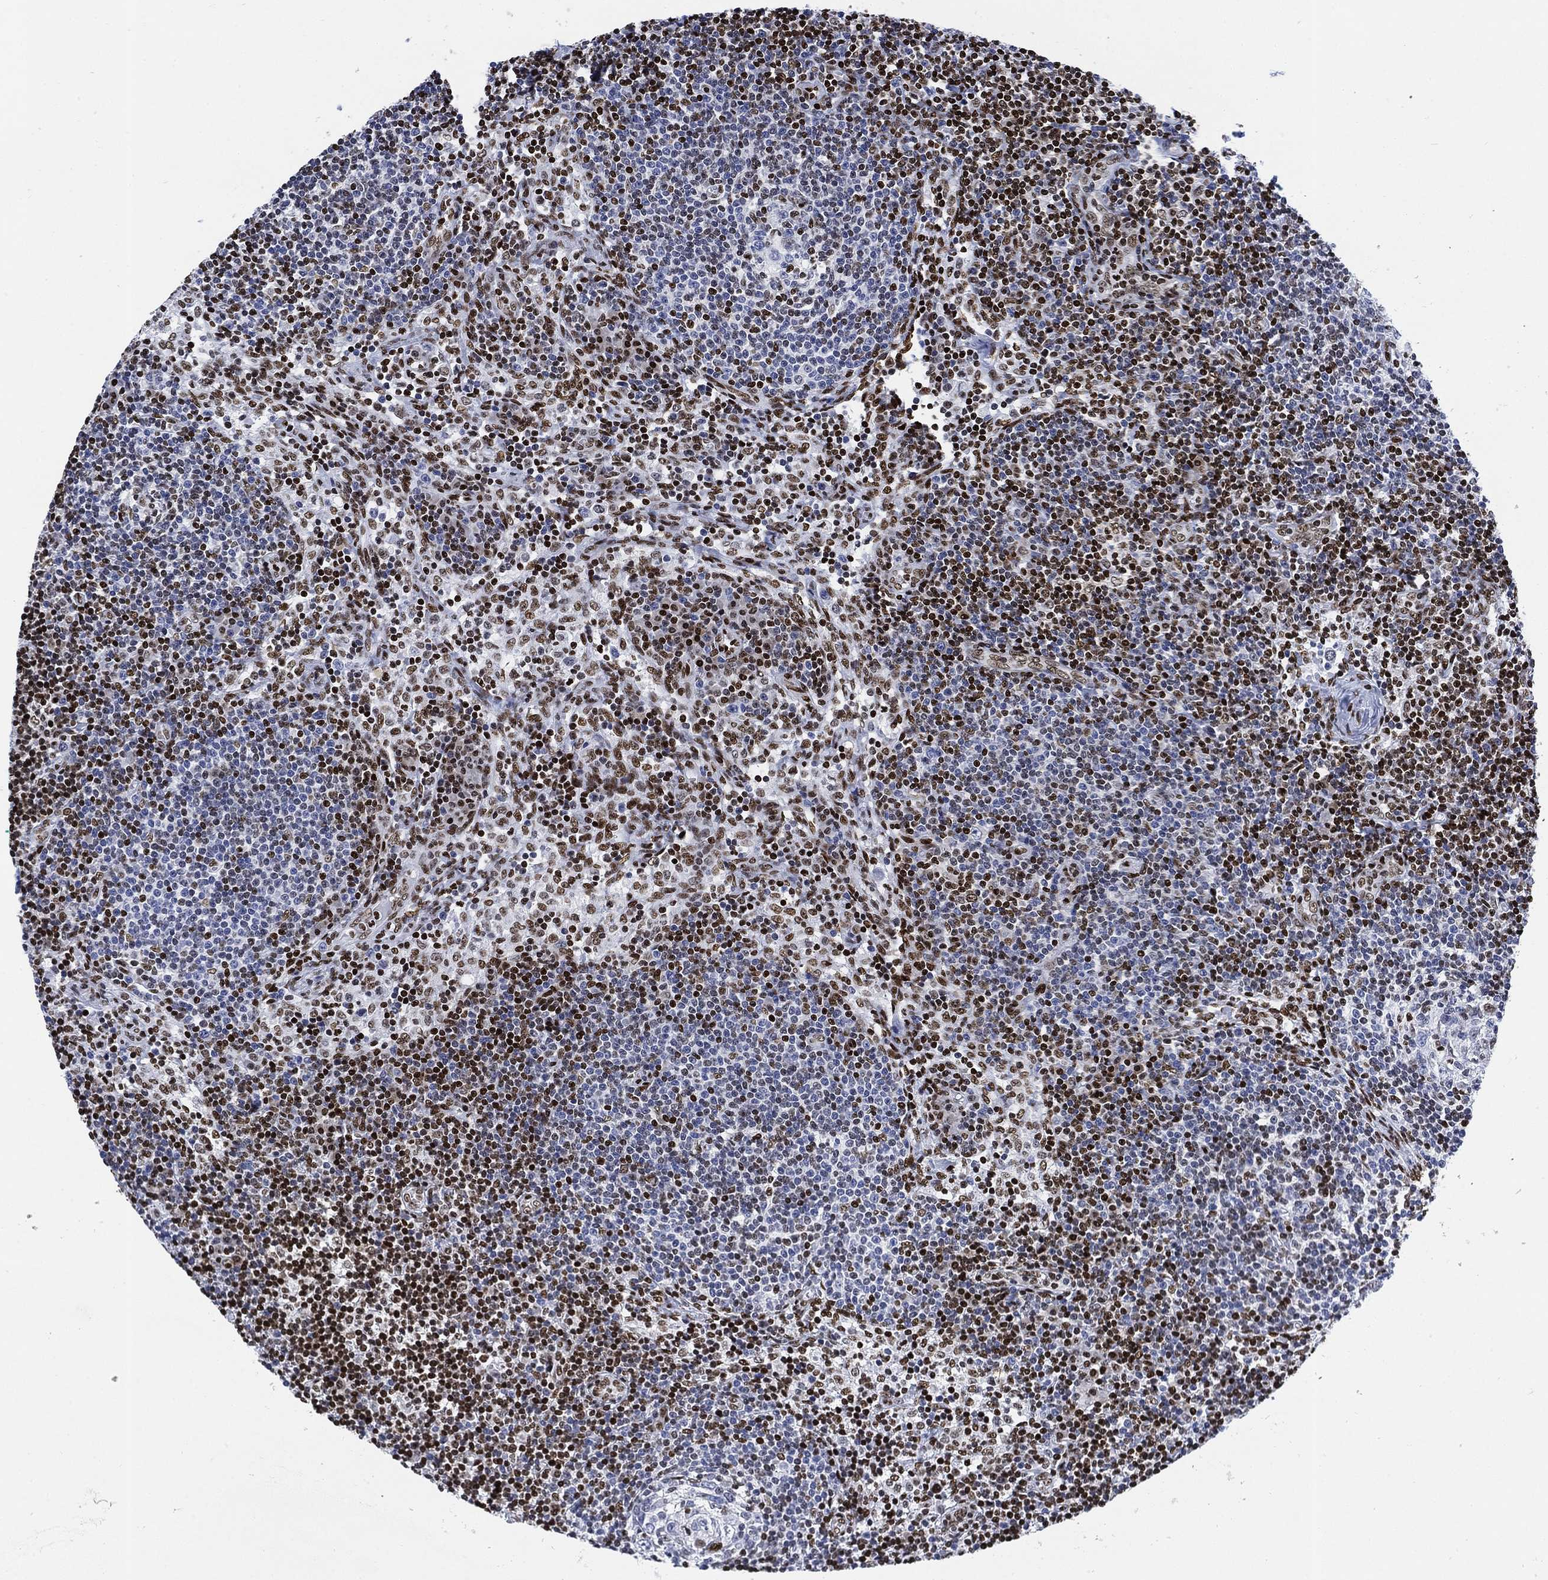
{"staining": {"intensity": "strong", "quantity": "<25%", "location": "nuclear"}, "tissue": "lymph node", "cell_type": "Germinal center cells", "image_type": "normal", "snomed": [{"axis": "morphology", "description": "Normal tissue, NOS"}, {"axis": "morphology", "description": "Adenocarcinoma, NOS"}, {"axis": "topography", "description": "Lymph node"}, {"axis": "topography", "description": "Pancreas"}], "caption": "This is an image of immunohistochemistry (IHC) staining of unremarkable lymph node, which shows strong positivity in the nuclear of germinal center cells.", "gene": "H1", "patient": {"sex": "female", "age": 58}}